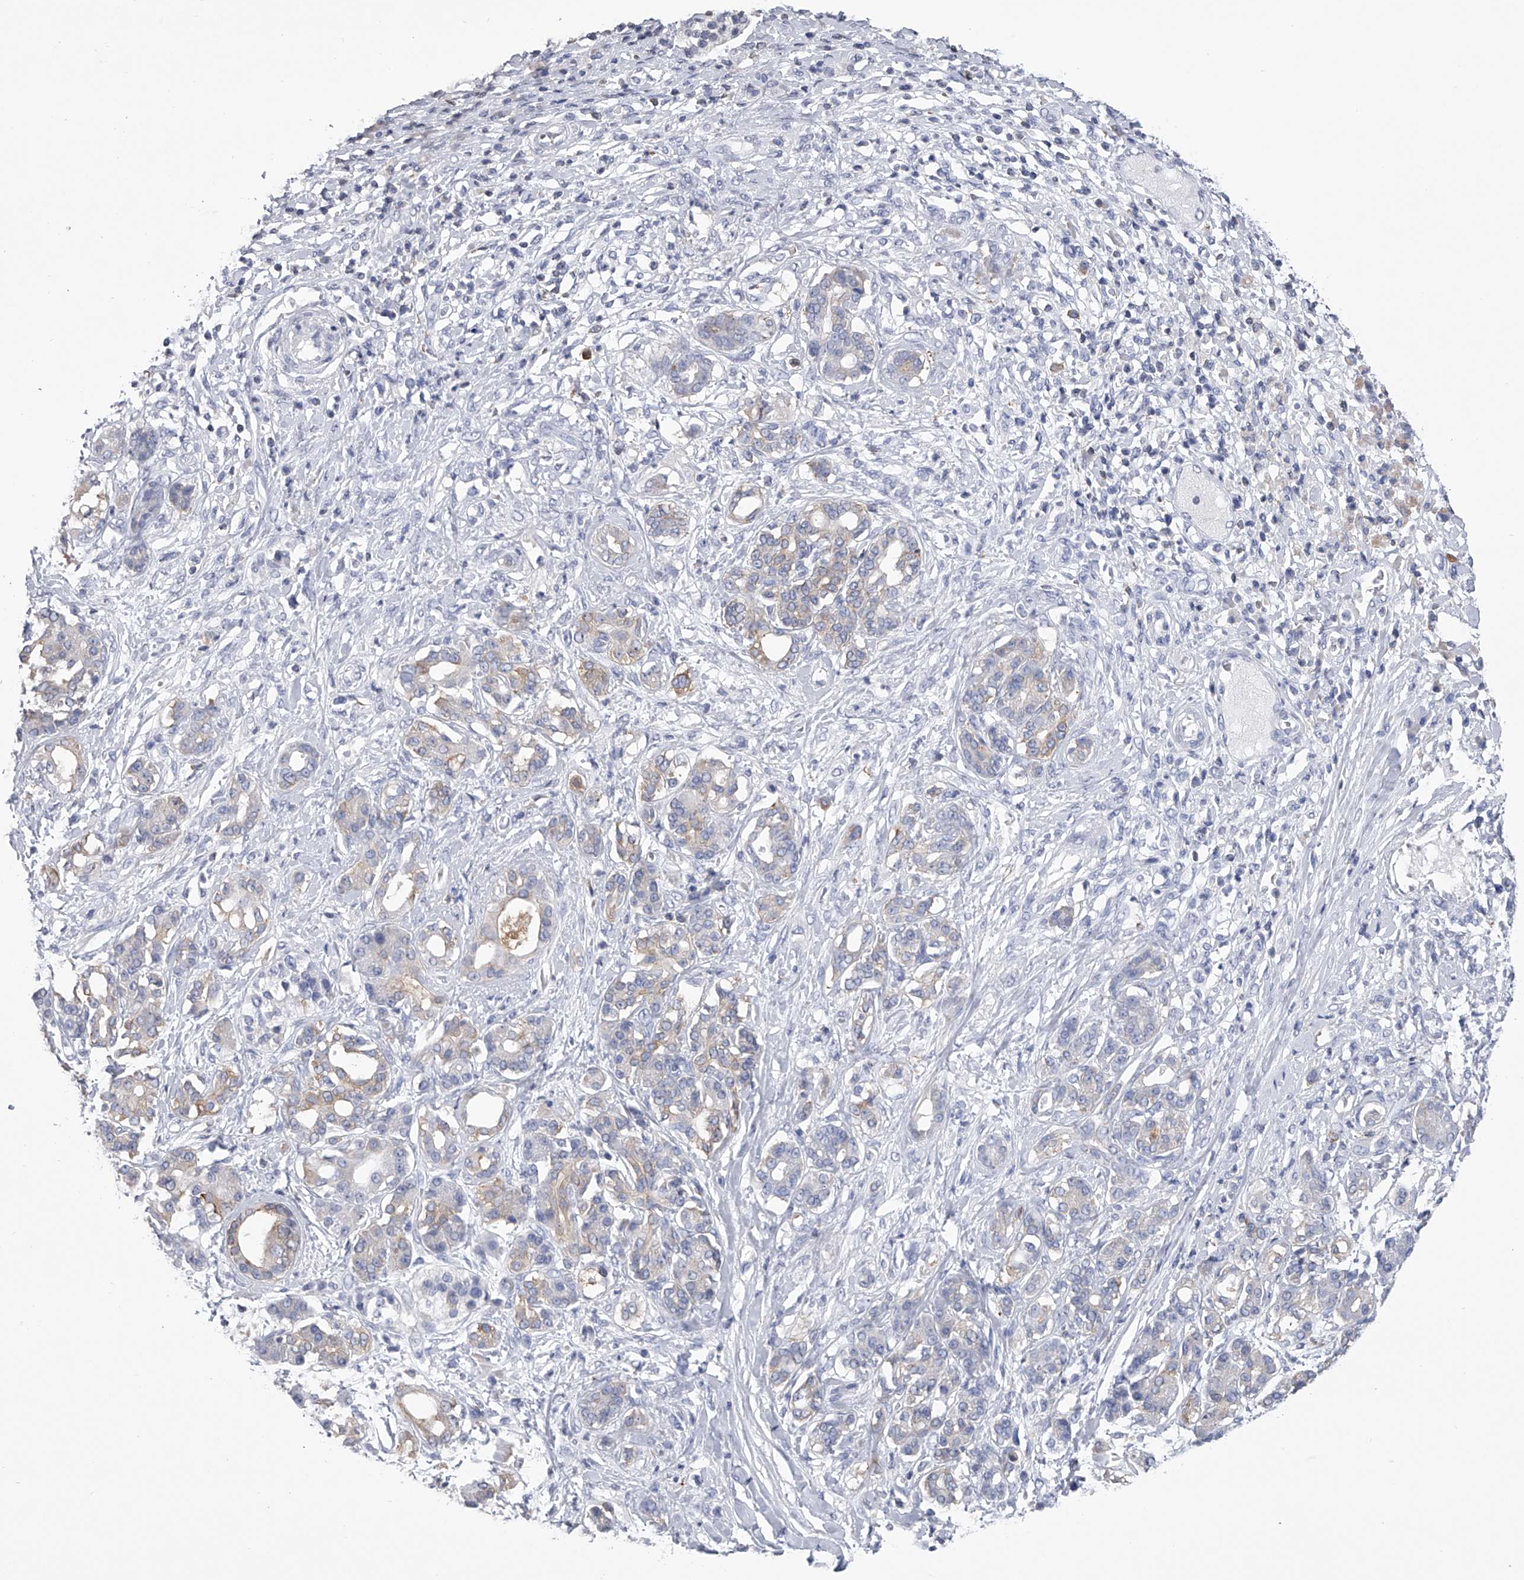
{"staining": {"intensity": "moderate", "quantity": "25%-75%", "location": "cytoplasmic/membranous"}, "tissue": "pancreatic cancer", "cell_type": "Tumor cells", "image_type": "cancer", "snomed": [{"axis": "morphology", "description": "Adenocarcinoma, NOS"}, {"axis": "topography", "description": "Pancreas"}], "caption": "IHC of pancreatic cancer (adenocarcinoma) displays medium levels of moderate cytoplasmic/membranous expression in approximately 25%-75% of tumor cells.", "gene": "TASP1", "patient": {"sex": "female", "age": 56}}